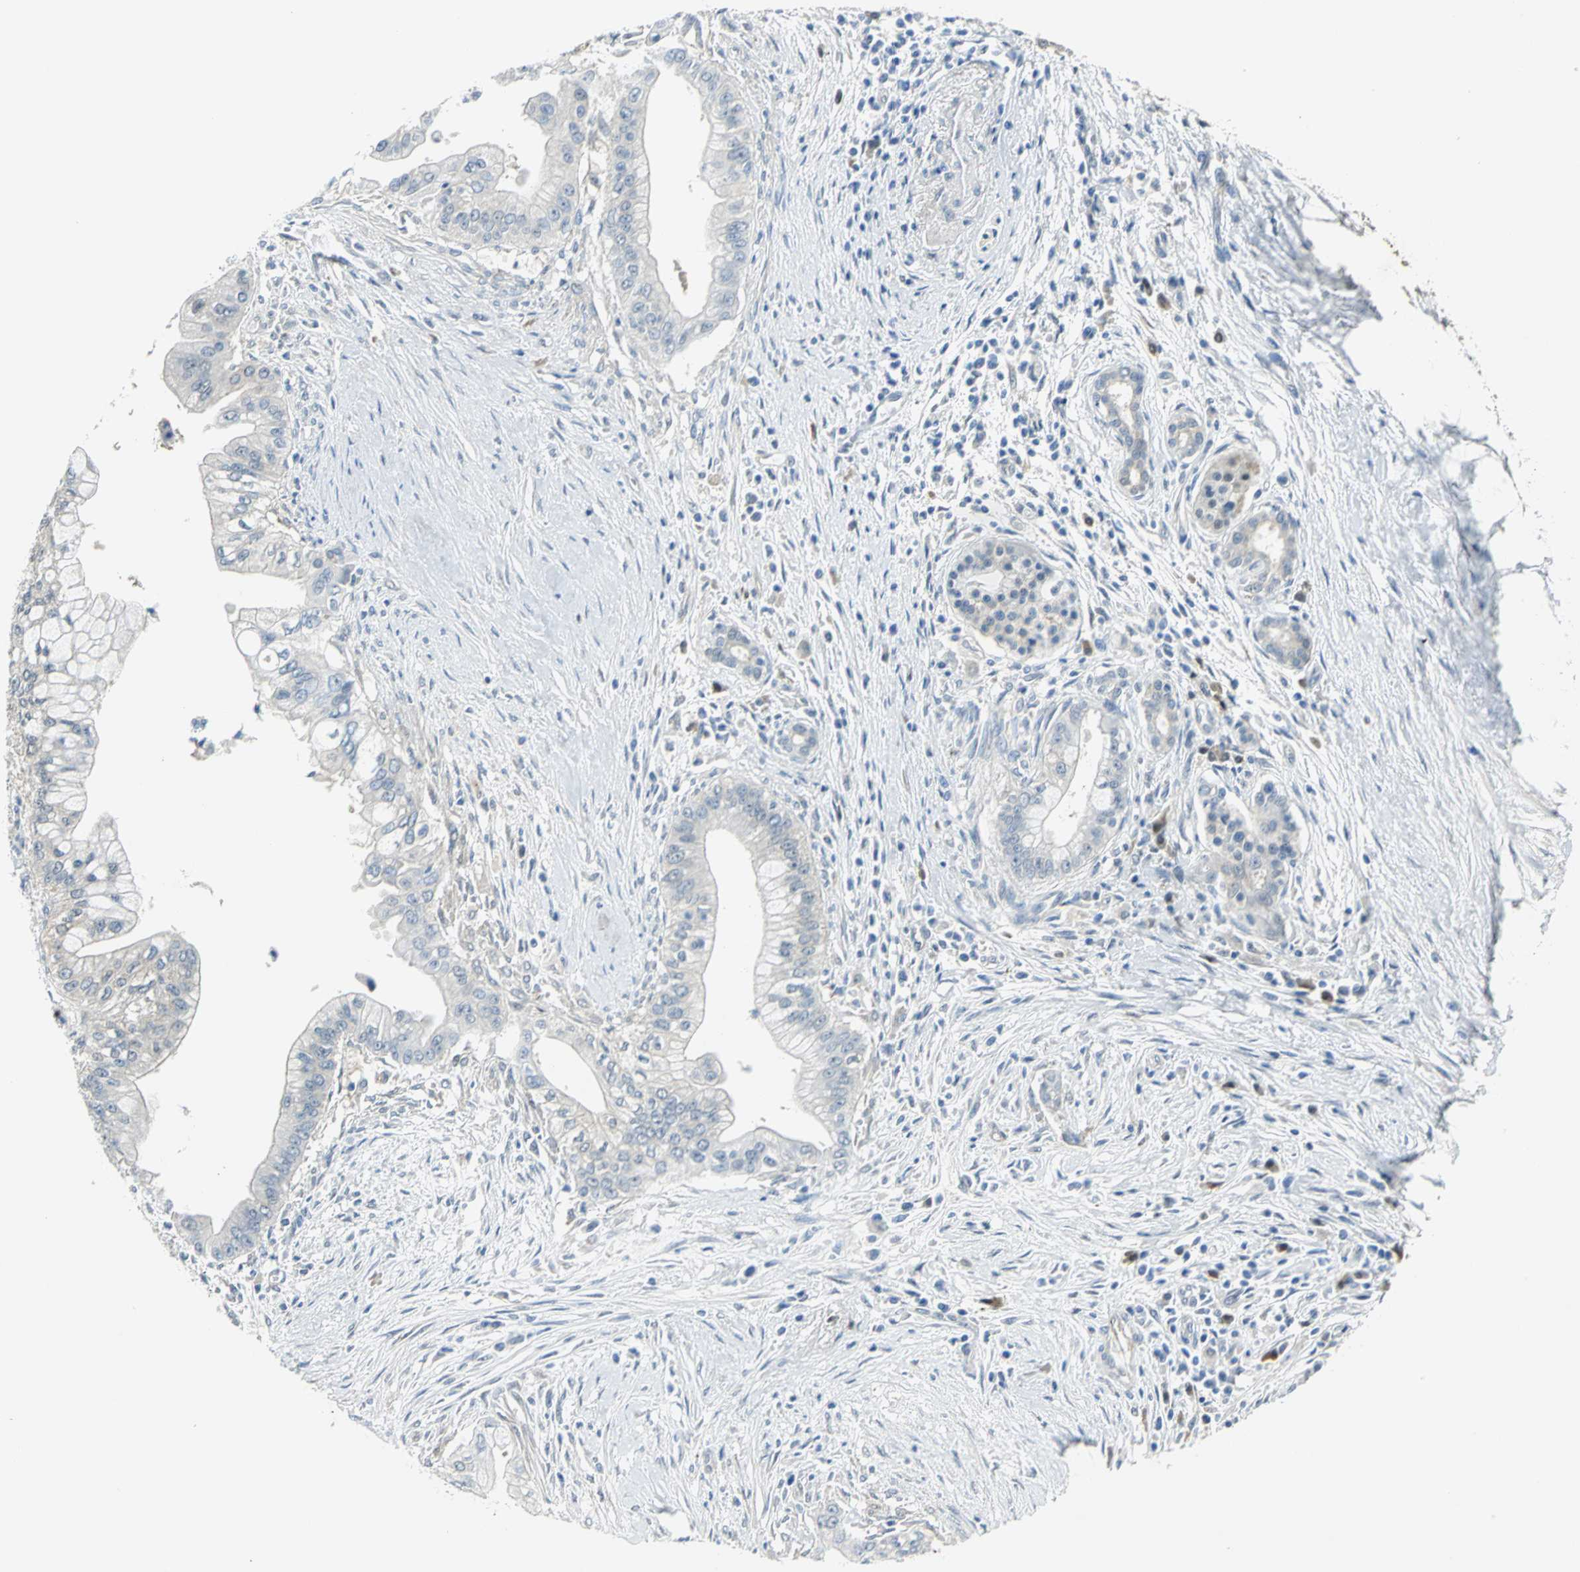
{"staining": {"intensity": "weak", "quantity": "25%-75%", "location": "cytoplasmic/membranous"}, "tissue": "pancreatic cancer", "cell_type": "Tumor cells", "image_type": "cancer", "snomed": [{"axis": "morphology", "description": "Adenocarcinoma, NOS"}, {"axis": "topography", "description": "Pancreas"}], "caption": "Protein analysis of adenocarcinoma (pancreatic) tissue exhibits weak cytoplasmic/membranous positivity in approximately 25%-75% of tumor cells.", "gene": "PGM3", "patient": {"sex": "male", "age": 59}}